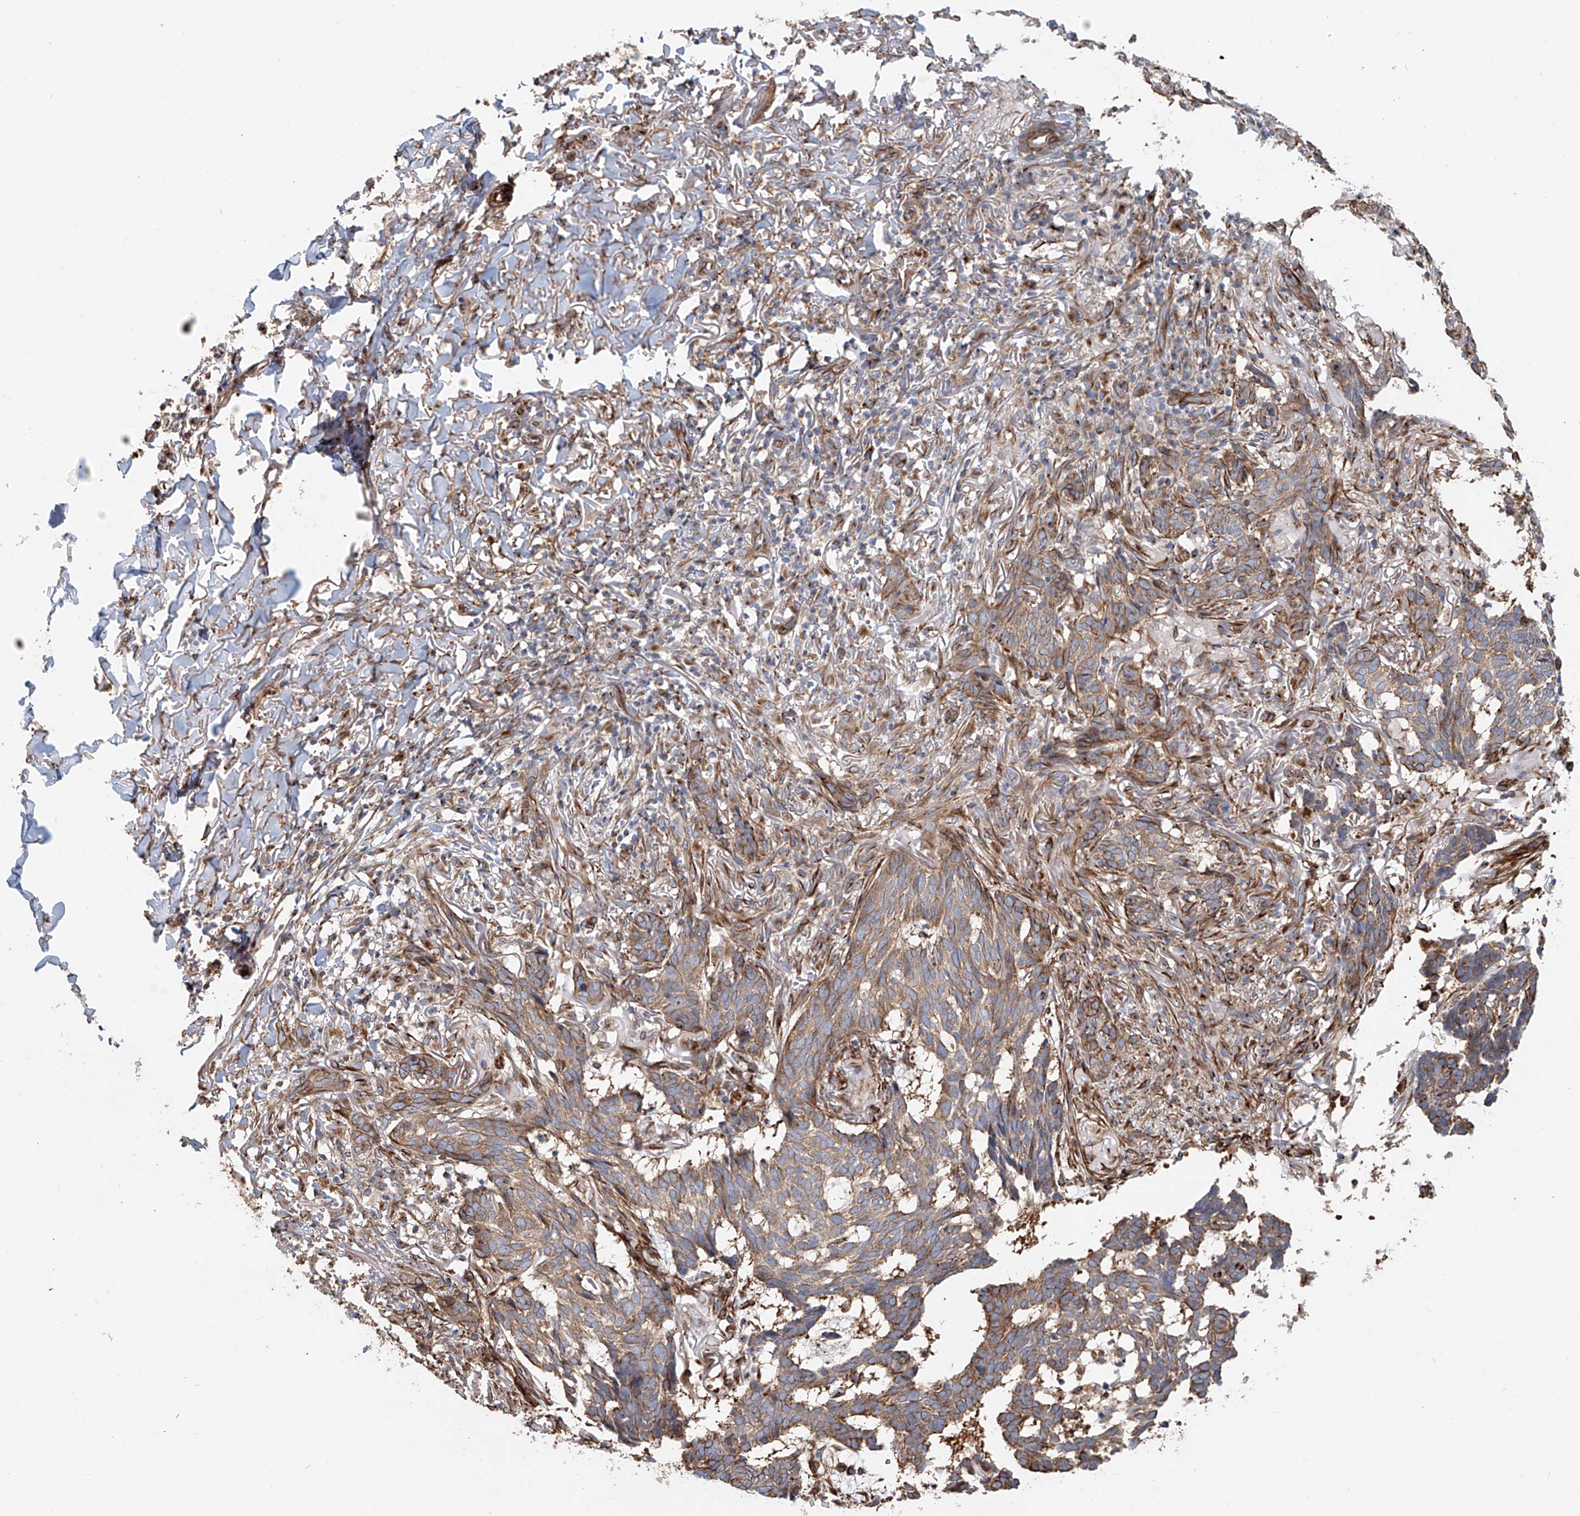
{"staining": {"intensity": "moderate", "quantity": ">75%", "location": "cytoplasmic/membranous"}, "tissue": "skin cancer", "cell_type": "Tumor cells", "image_type": "cancer", "snomed": [{"axis": "morphology", "description": "Basal cell carcinoma"}, {"axis": "topography", "description": "Skin"}], "caption": "Tumor cells demonstrate medium levels of moderate cytoplasmic/membranous positivity in about >75% of cells in human skin cancer.", "gene": "HGSNAT", "patient": {"sex": "male", "age": 85}}